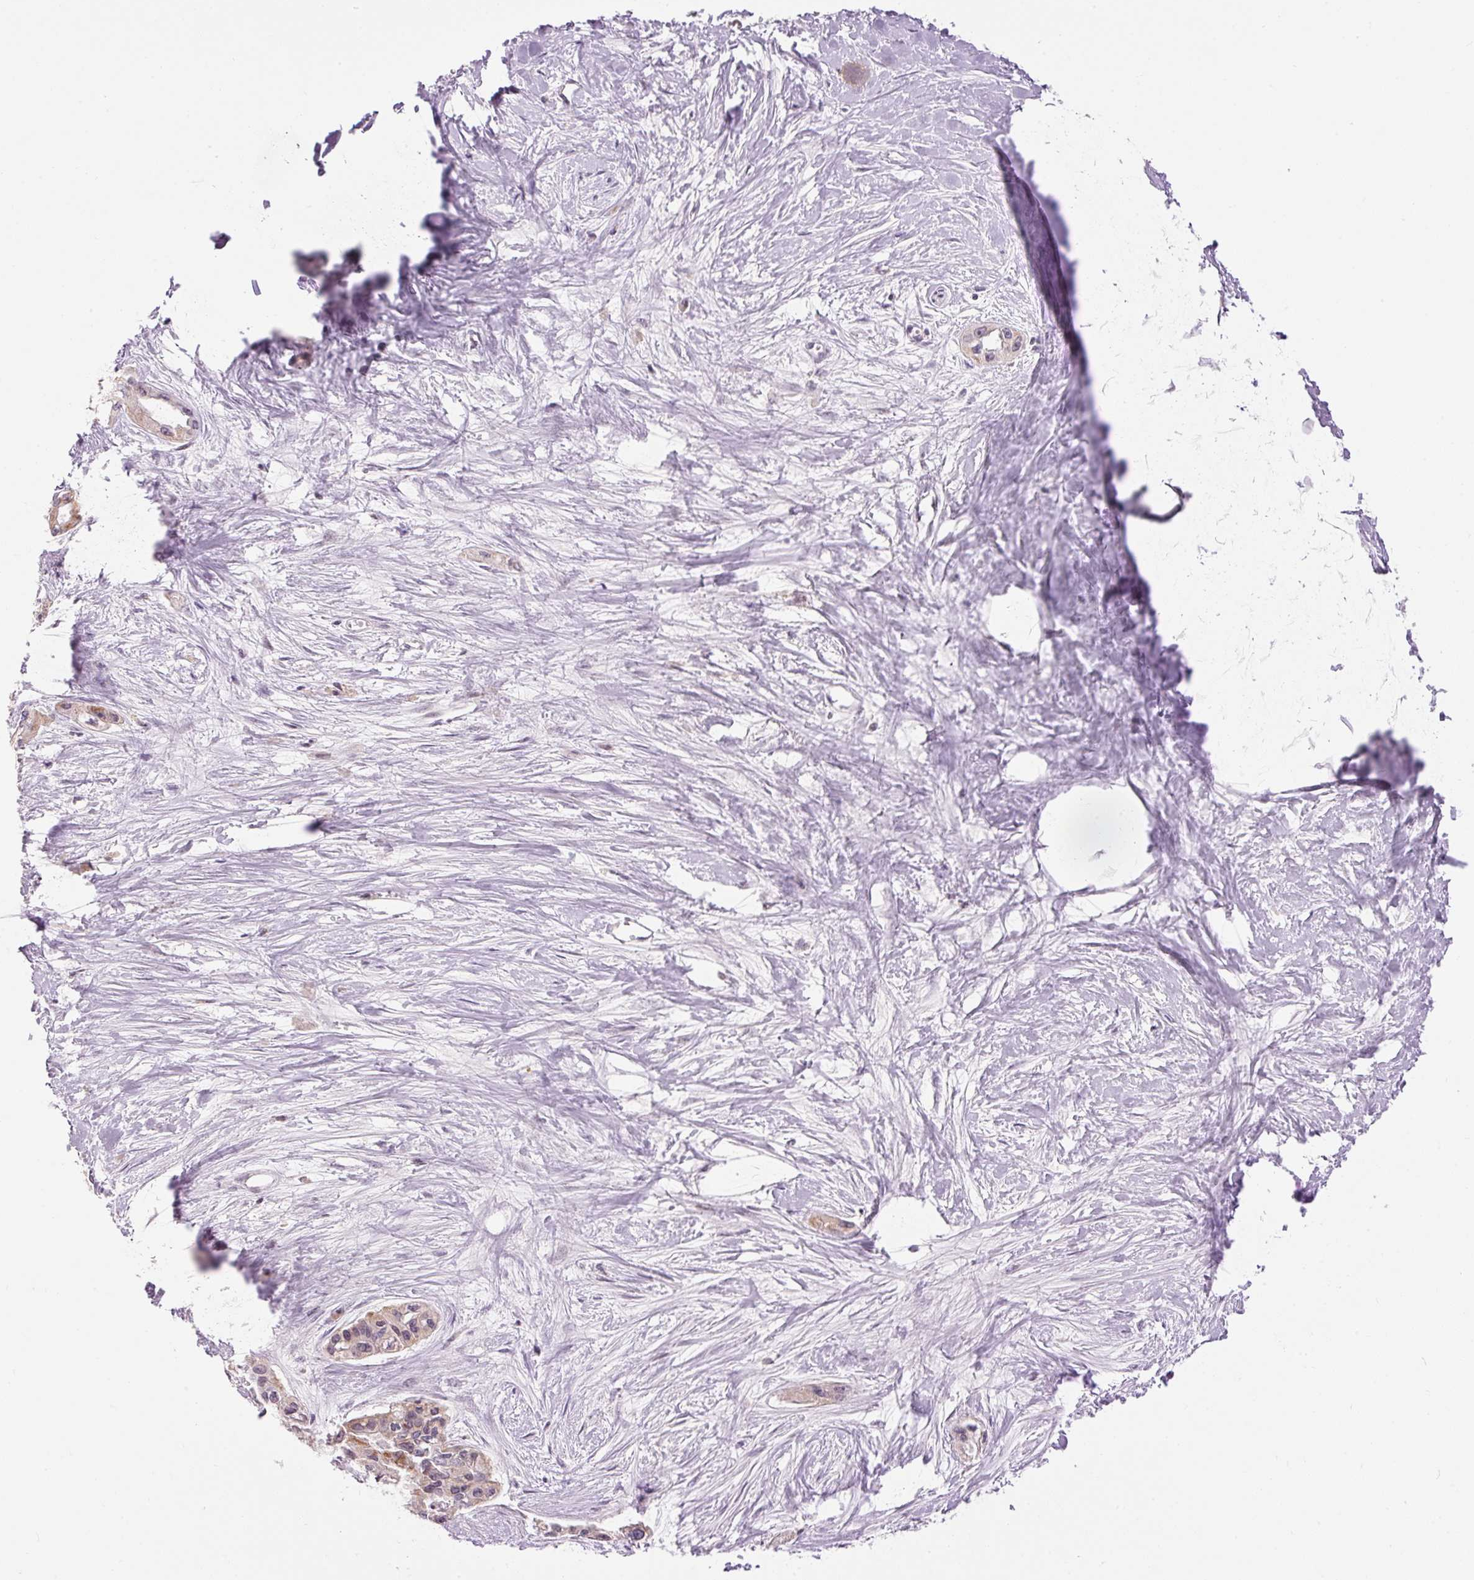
{"staining": {"intensity": "weak", "quantity": "<25%", "location": "cytoplasmic/membranous"}, "tissue": "pancreatic cancer", "cell_type": "Tumor cells", "image_type": "cancer", "snomed": [{"axis": "morphology", "description": "Adenocarcinoma, NOS"}, {"axis": "topography", "description": "Pancreas"}], "caption": "Immunohistochemical staining of pancreatic cancer shows no significant staining in tumor cells.", "gene": "ABHD11", "patient": {"sex": "female", "age": 50}}